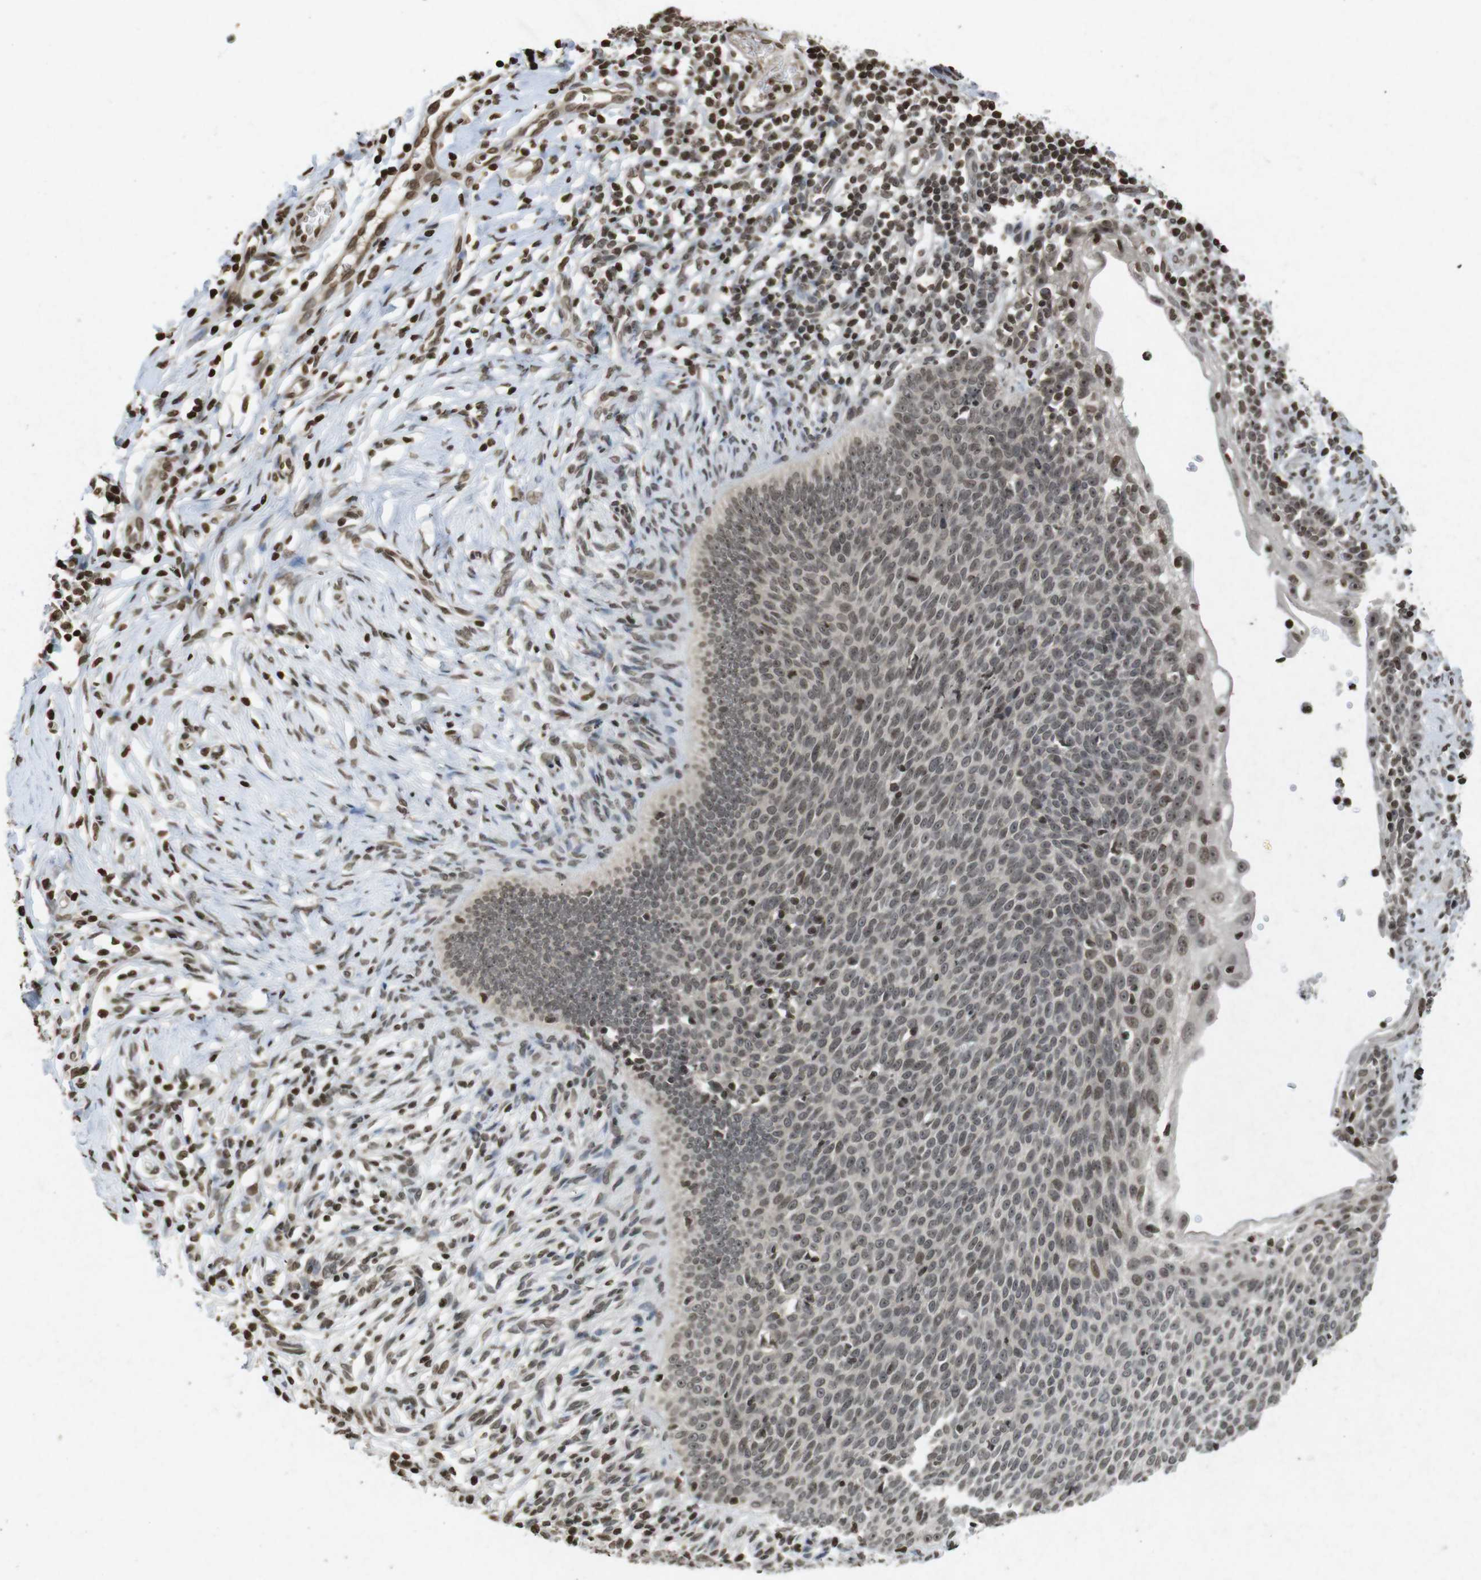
{"staining": {"intensity": "weak", "quantity": ">75%", "location": "nuclear"}, "tissue": "skin cancer", "cell_type": "Tumor cells", "image_type": "cancer", "snomed": [{"axis": "morphology", "description": "Normal tissue, NOS"}, {"axis": "morphology", "description": "Basal cell carcinoma"}, {"axis": "topography", "description": "Skin"}], "caption": "A low amount of weak nuclear staining is identified in about >75% of tumor cells in basal cell carcinoma (skin) tissue.", "gene": "FOXA3", "patient": {"sex": "male", "age": 87}}